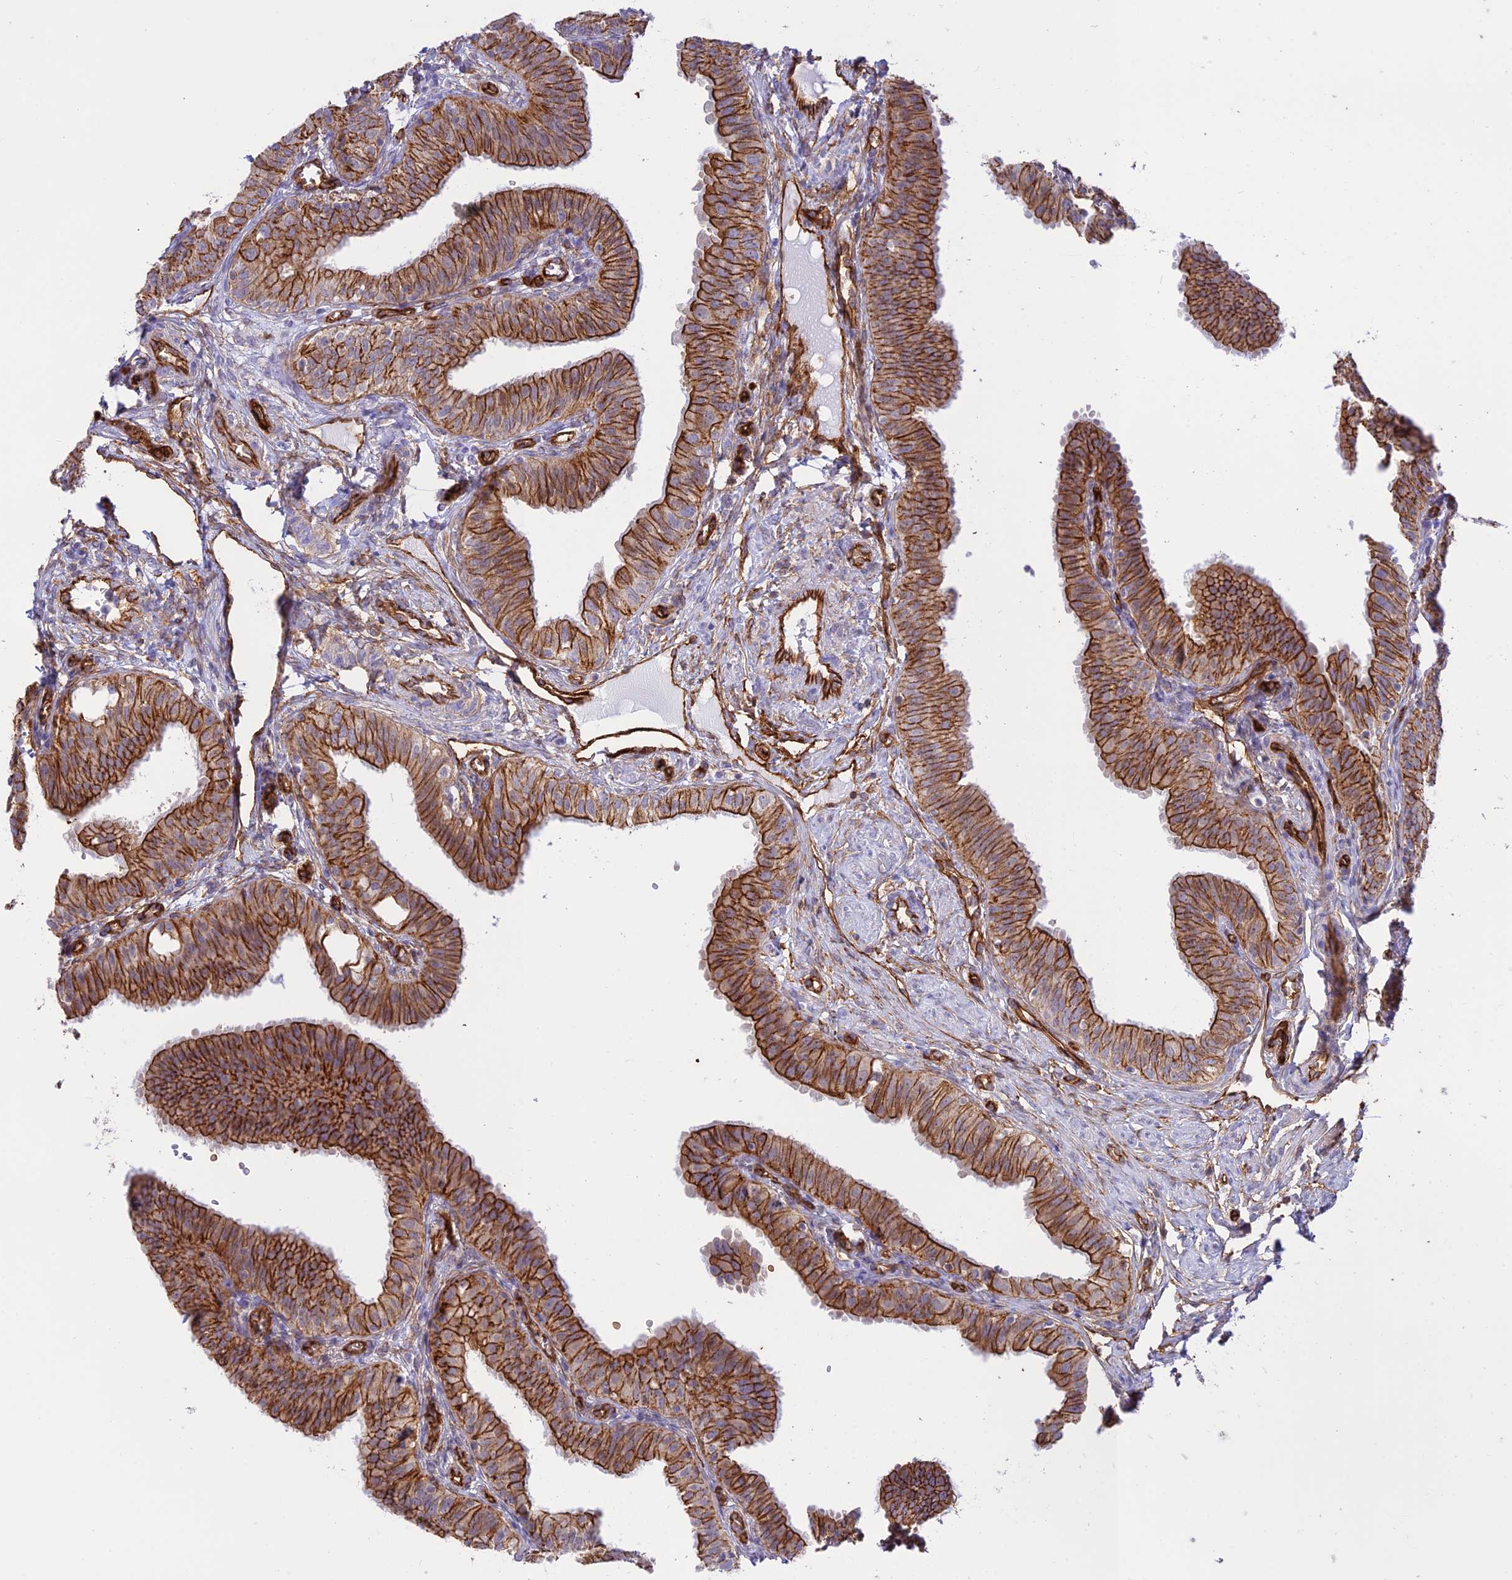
{"staining": {"intensity": "strong", "quantity": ">75%", "location": "cytoplasmic/membranous"}, "tissue": "fallopian tube", "cell_type": "Glandular cells", "image_type": "normal", "snomed": [{"axis": "morphology", "description": "Normal tissue, NOS"}, {"axis": "topography", "description": "Fallopian tube"}, {"axis": "topography", "description": "Ovary"}], "caption": "Protein staining of benign fallopian tube reveals strong cytoplasmic/membranous positivity in approximately >75% of glandular cells.", "gene": "YPEL5", "patient": {"sex": "female", "age": 42}}